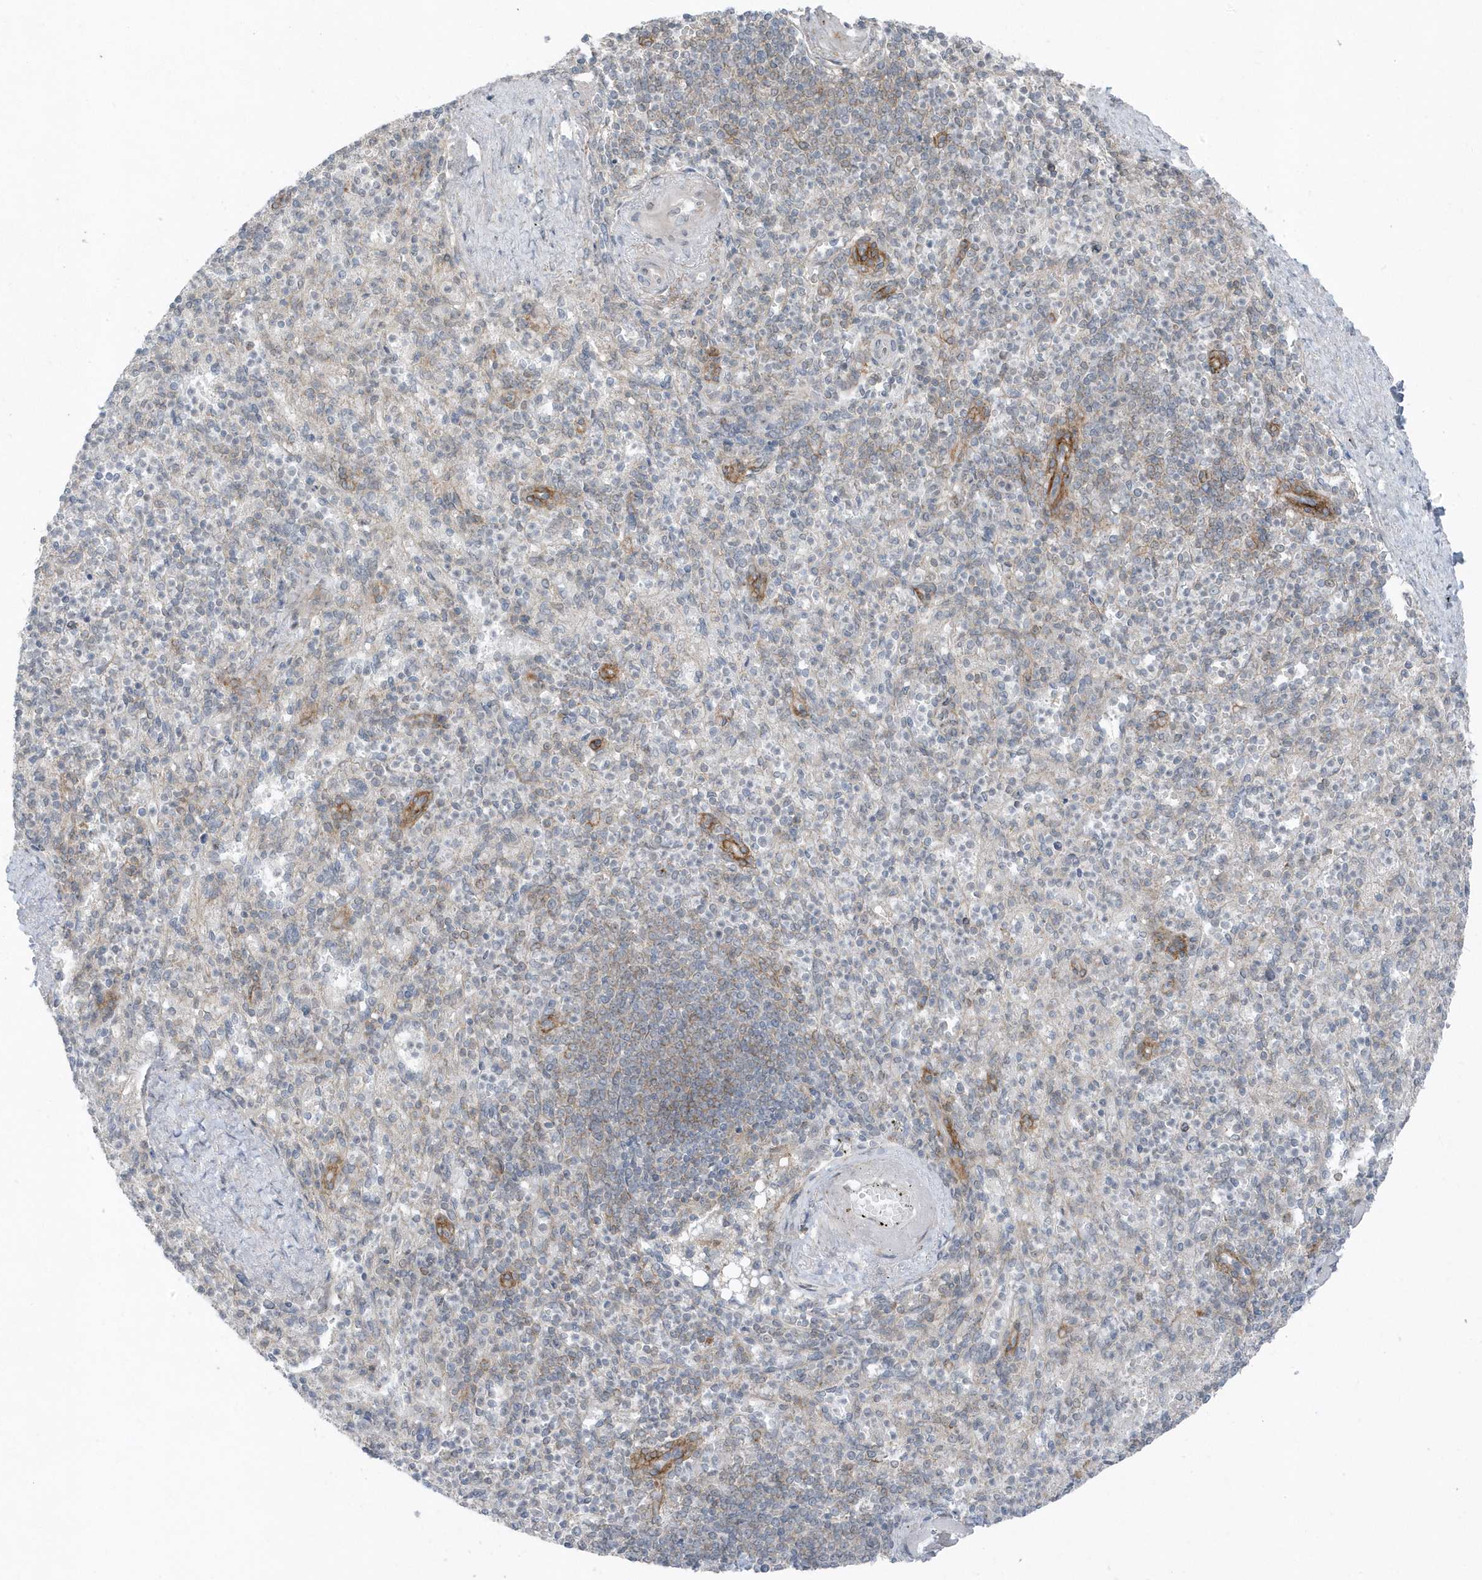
{"staining": {"intensity": "negative", "quantity": "none", "location": "none"}, "tissue": "spleen", "cell_type": "Cells in red pulp", "image_type": "normal", "snomed": [{"axis": "morphology", "description": "Normal tissue, NOS"}, {"axis": "topography", "description": "Spleen"}], "caption": "High magnification brightfield microscopy of unremarkable spleen stained with DAB (brown) and counterstained with hematoxylin (blue): cells in red pulp show no significant expression. The staining was performed using DAB (3,3'-diaminobenzidine) to visualize the protein expression in brown, while the nuclei were stained in blue with hematoxylin (Magnification: 20x).", "gene": "PARD3B", "patient": {"sex": "female", "age": 74}}